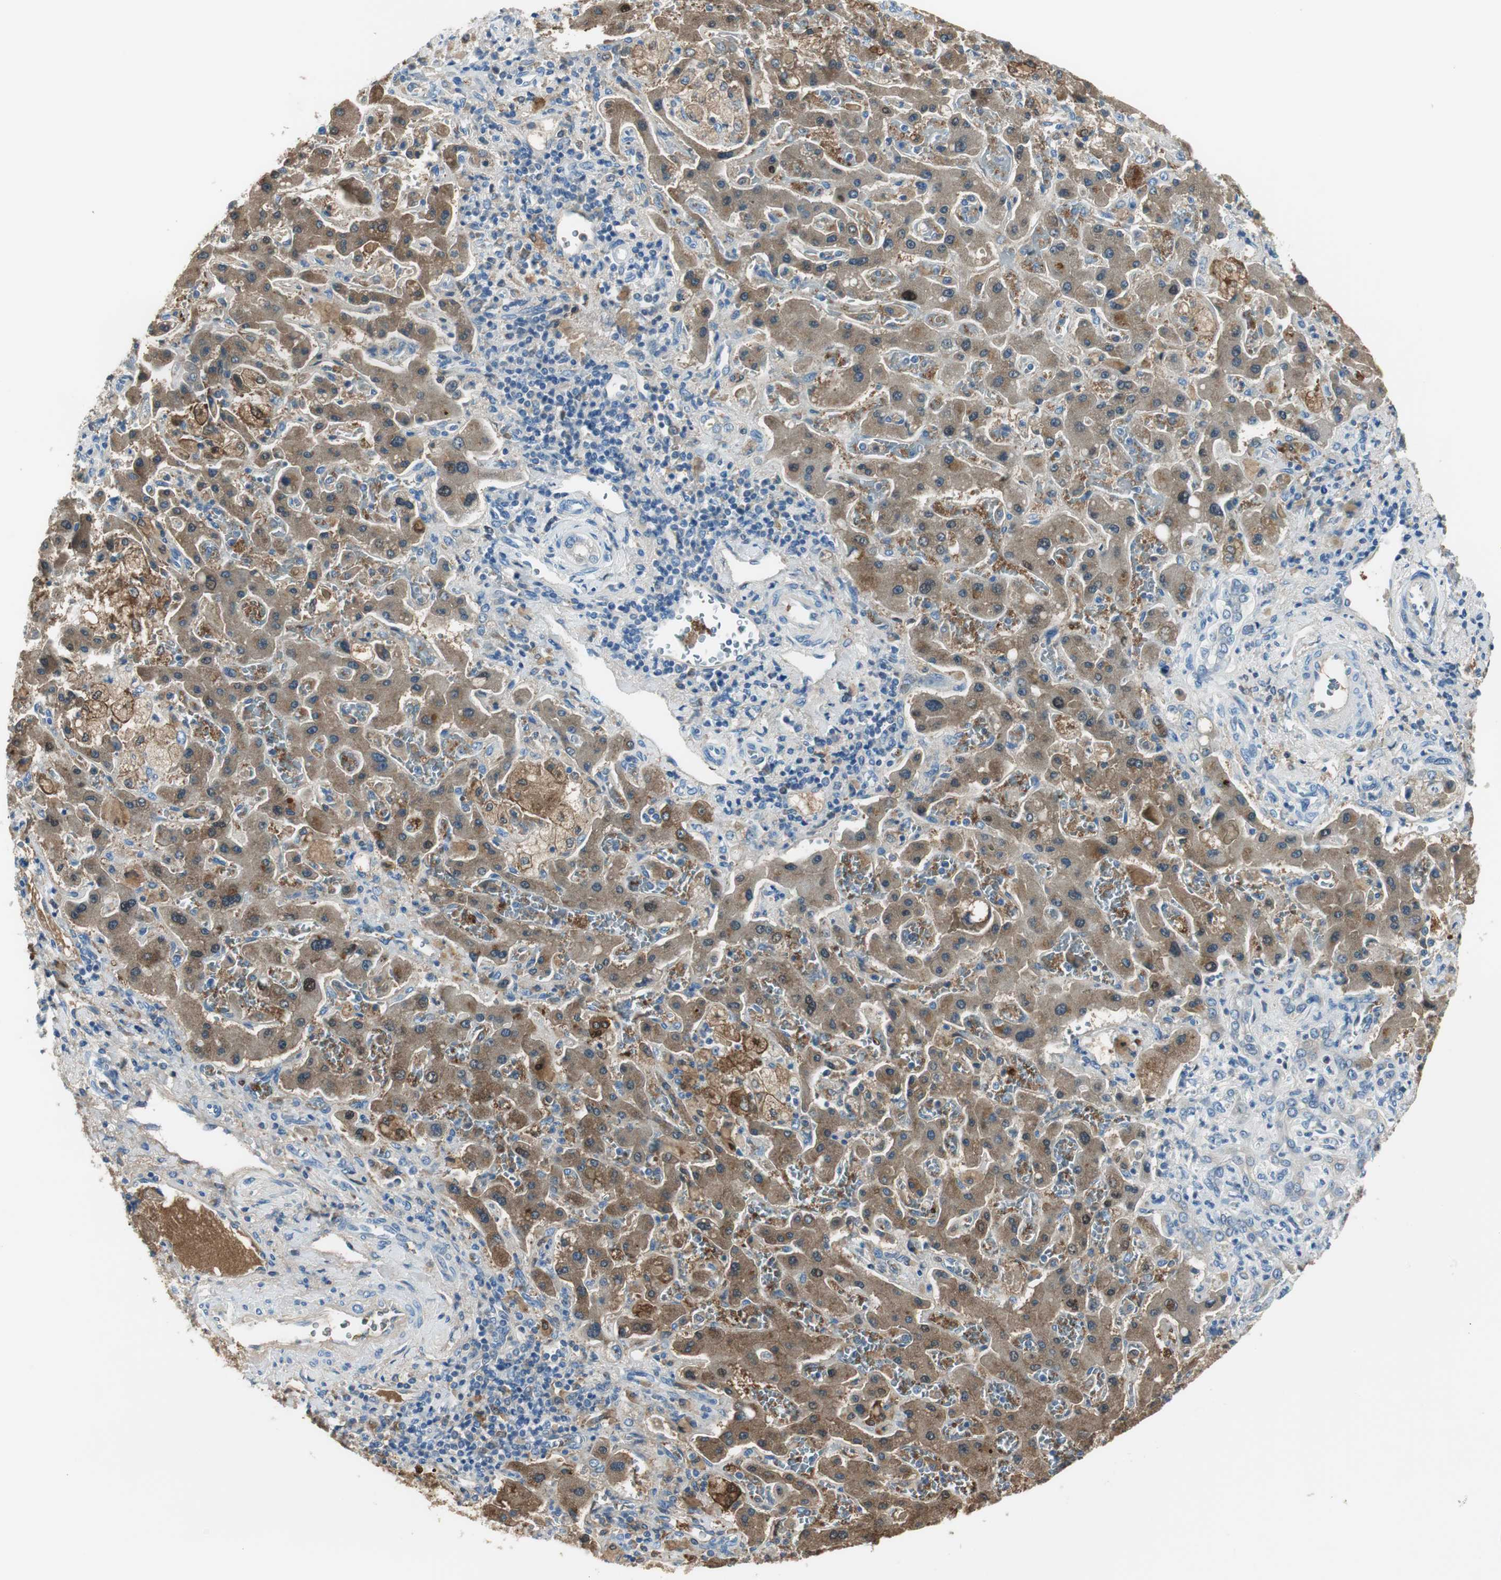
{"staining": {"intensity": "weak", "quantity": "25%-75%", "location": "cytoplasmic/membranous"}, "tissue": "liver cancer", "cell_type": "Tumor cells", "image_type": "cancer", "snomed": [{"axis": "morphology", "description": "Cholangiocarcinoma"}, {"axis": "topography", "description": "Liver"}], "caption": "DAB (3,3'-diaminobenzidine) immunohistochemical staining of liver cancer shows weak cytoplasmic/membranous protein positivity in about 25%-75% of tumor cells.", "gene": "FBP1", "patient": {"sex": "male", "age": 50}}